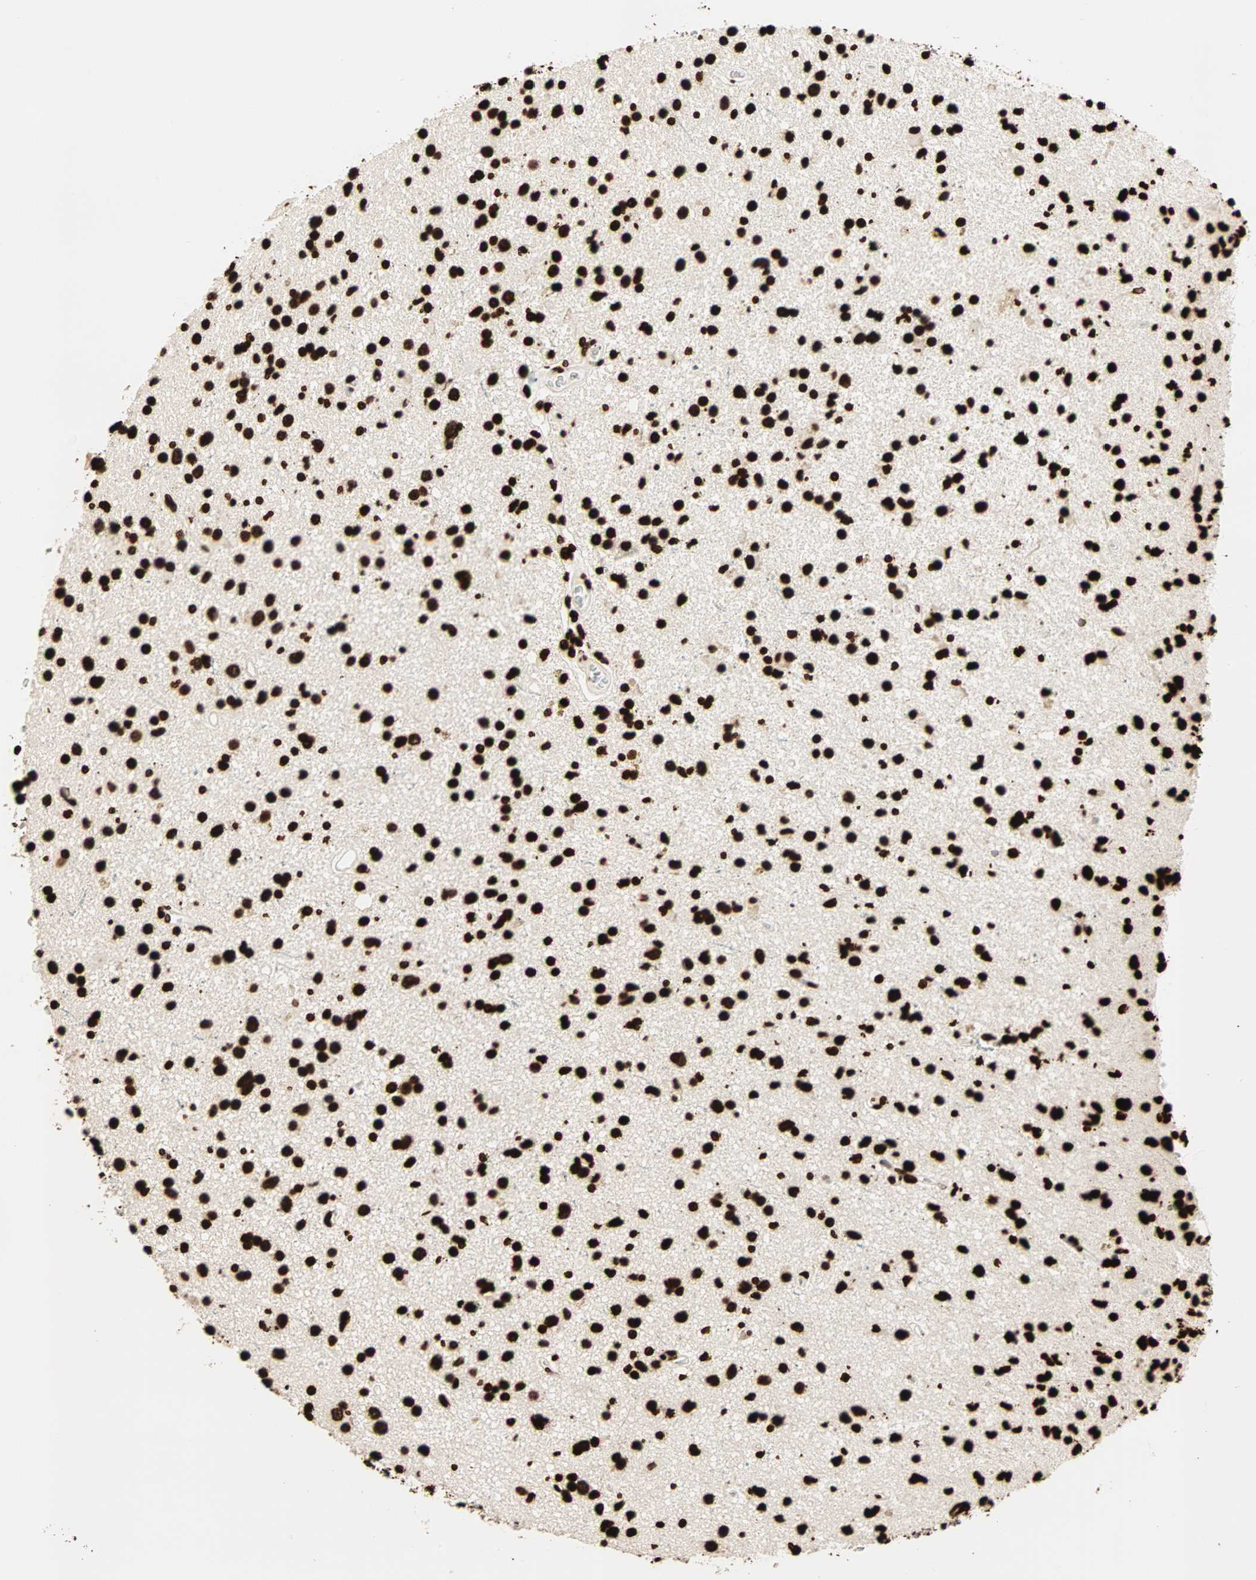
{"staining": {"intensity": "strong", "quantity": ">75%", "location": "nuclear"}, "tissue": "glioma", "cell_type": "Tumor cells", "image_type": "cancer", "snomed": [{"axis": "morphology", "description": "Glioma, malignant, High grade"}, {"axis": "topography", "description": "Brain"}], "caption": "Immunohistochemical staining of malignant glioma (high-grade) demonstrates high levels of strong nuclear expression in approximately >75% of tumor cells.", "gene": "GLI2", "patient": {"sex": "male", "age": 33}}